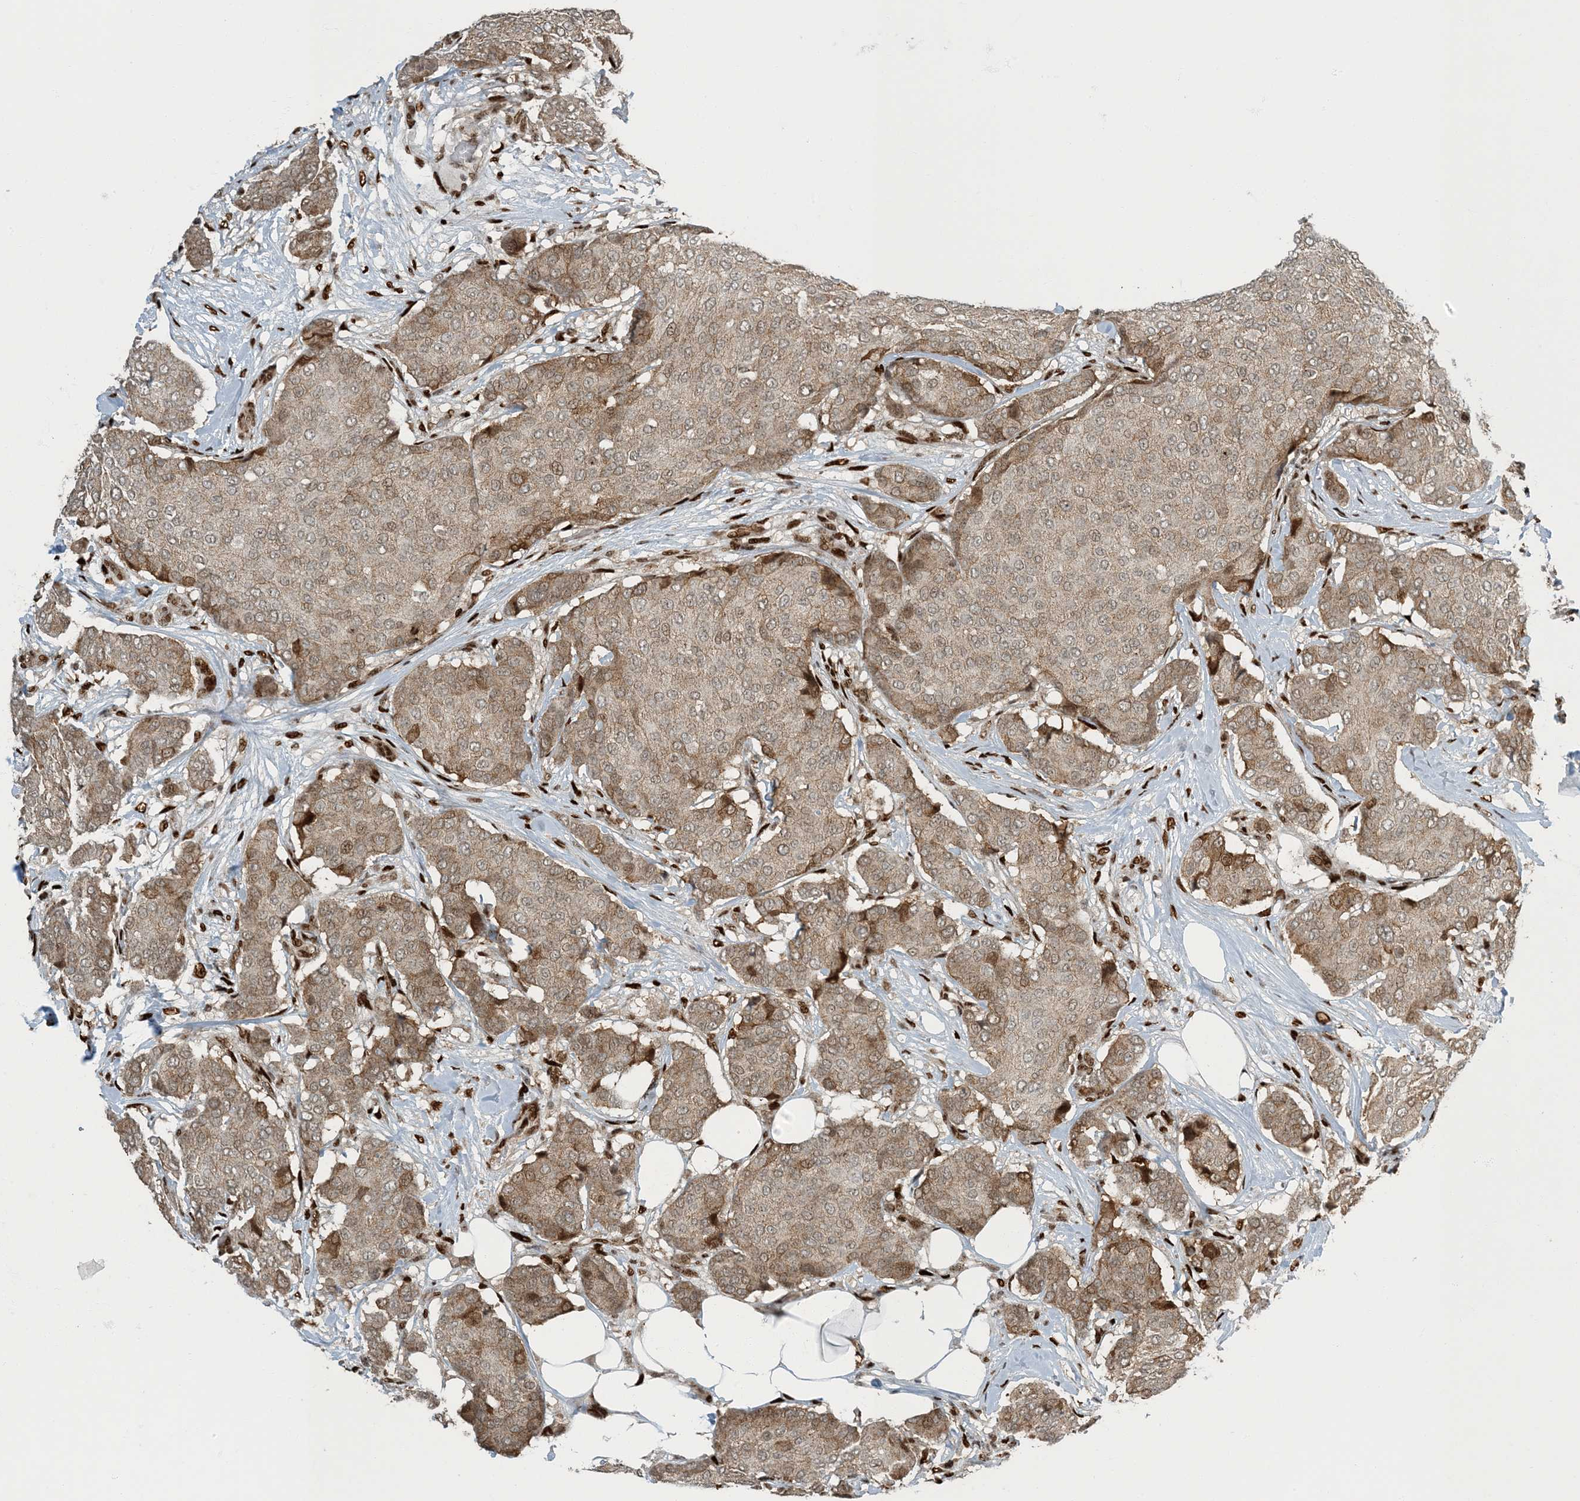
{"staining": {"intensity": "moderate", "quantity": "25%-75%", "location": "cytoplasmic/membranous"}, "tissue": "breast cancer", "cell_type": "Tumor cells", "image_type": "cancer", "snomed": [{"axis": "morphology", "description": "Duct carcinoma"}, {"axis": "topography", "description": "Breast"}], "caption": "Breast cancer (intraductal carcinoma) stained with immunohistochemistry displays moderate cytoplasmic/membranous staining in approximately 25%-75% of tumor cells.", "gene": "MBD1", "patient": {"sex": "female", "age": 75}}